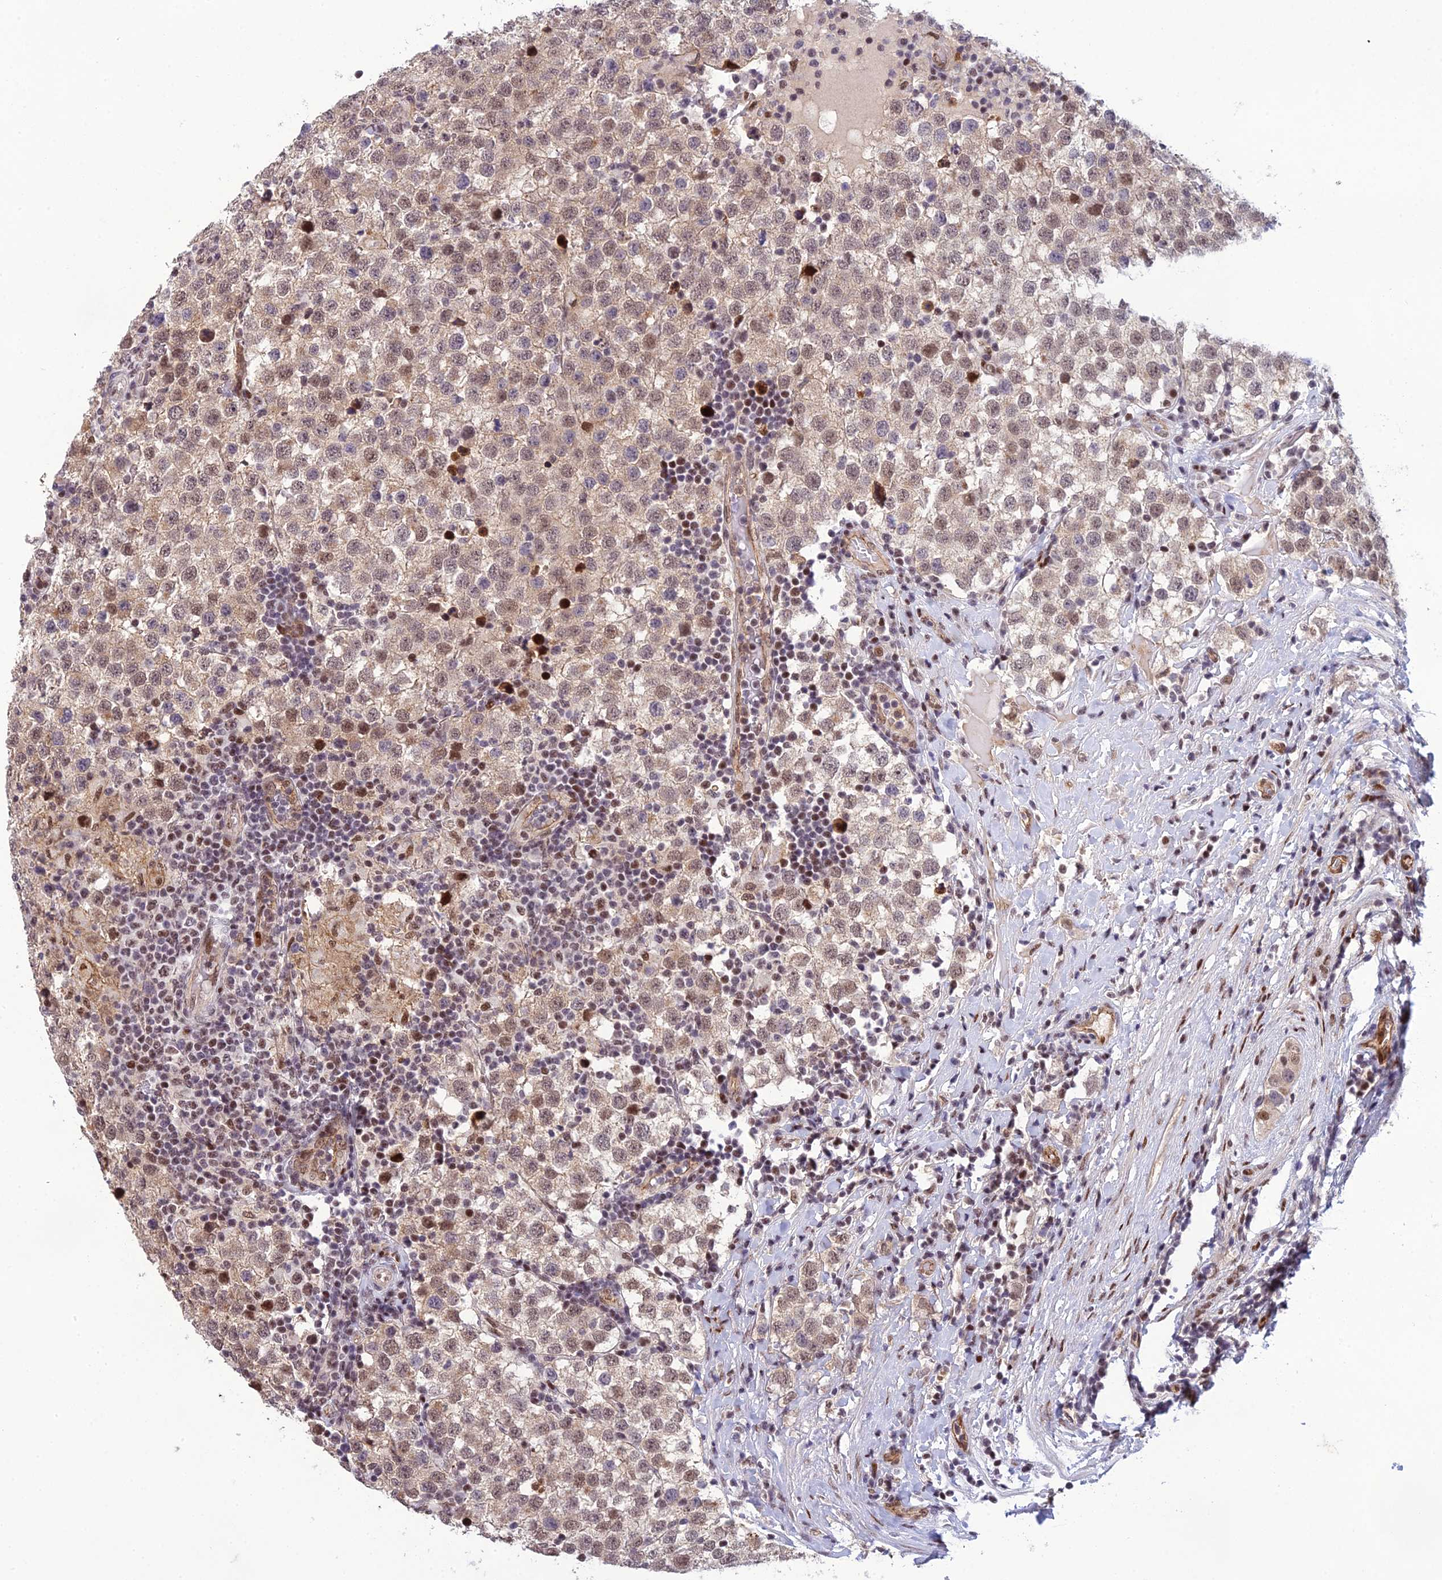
{"staining": {"intensity": "weak", "quantity": ">75%", "location": "cytoplasmic/membranous,nuclear"}, "tissue": "testis cancer", "cell_type": "Tumor cells", "image_type": "cancer", "snomed": [{"axis": "morphology", "description": "Seminoma, NOS"}, {"axis": "topography", "description": "Testis"}], "caption": "Immunohistochemical staining of seminoma (testis) exhibits weak cytoplasmic/membranous and nuclear protein expression in about >75% of tumor cells. Nuclei are stained in blue.", "gene": "RANBP3", "patient": {"sex": "male", "age": 34}}